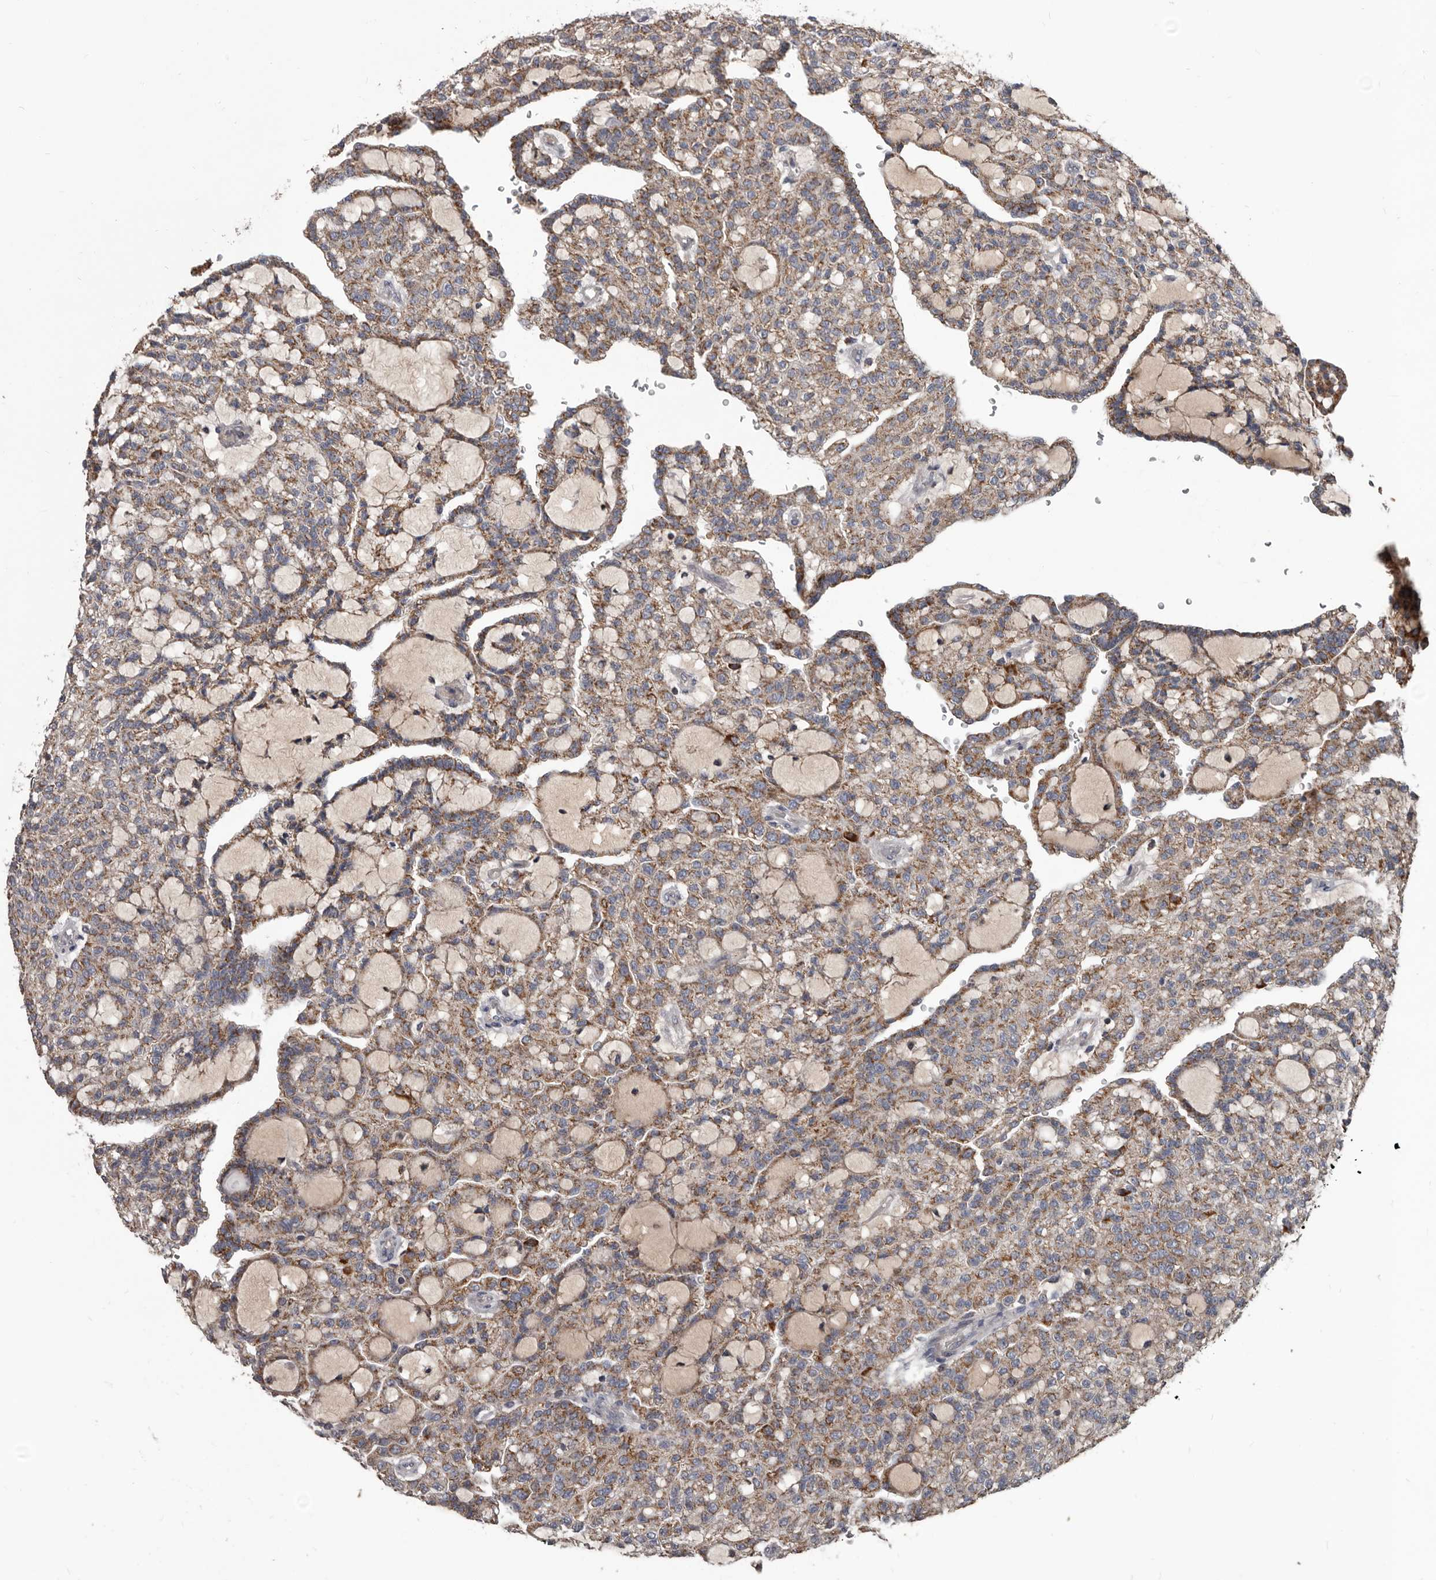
{"staining": {"intensity": "moderate", "quantity": ">75%", "location": "cytoplasmic/membranous"}, "tissue": "renal cancer", "cell_type": "Tumor cells", "image_type": "cancer", "snomed": [{"axis": "morphology", "description": "Adenocarcinoma, NOS"}, {"axis": "topography", "description": "Kidney"}], "caption": "Protein expression analysis of renal cancer shows moderate cytoplasmic/membranous expression in approximately >75% of tumor cells.", "gene": "ALDH5A1", "patient": {"sex": "male", "age": 63}}